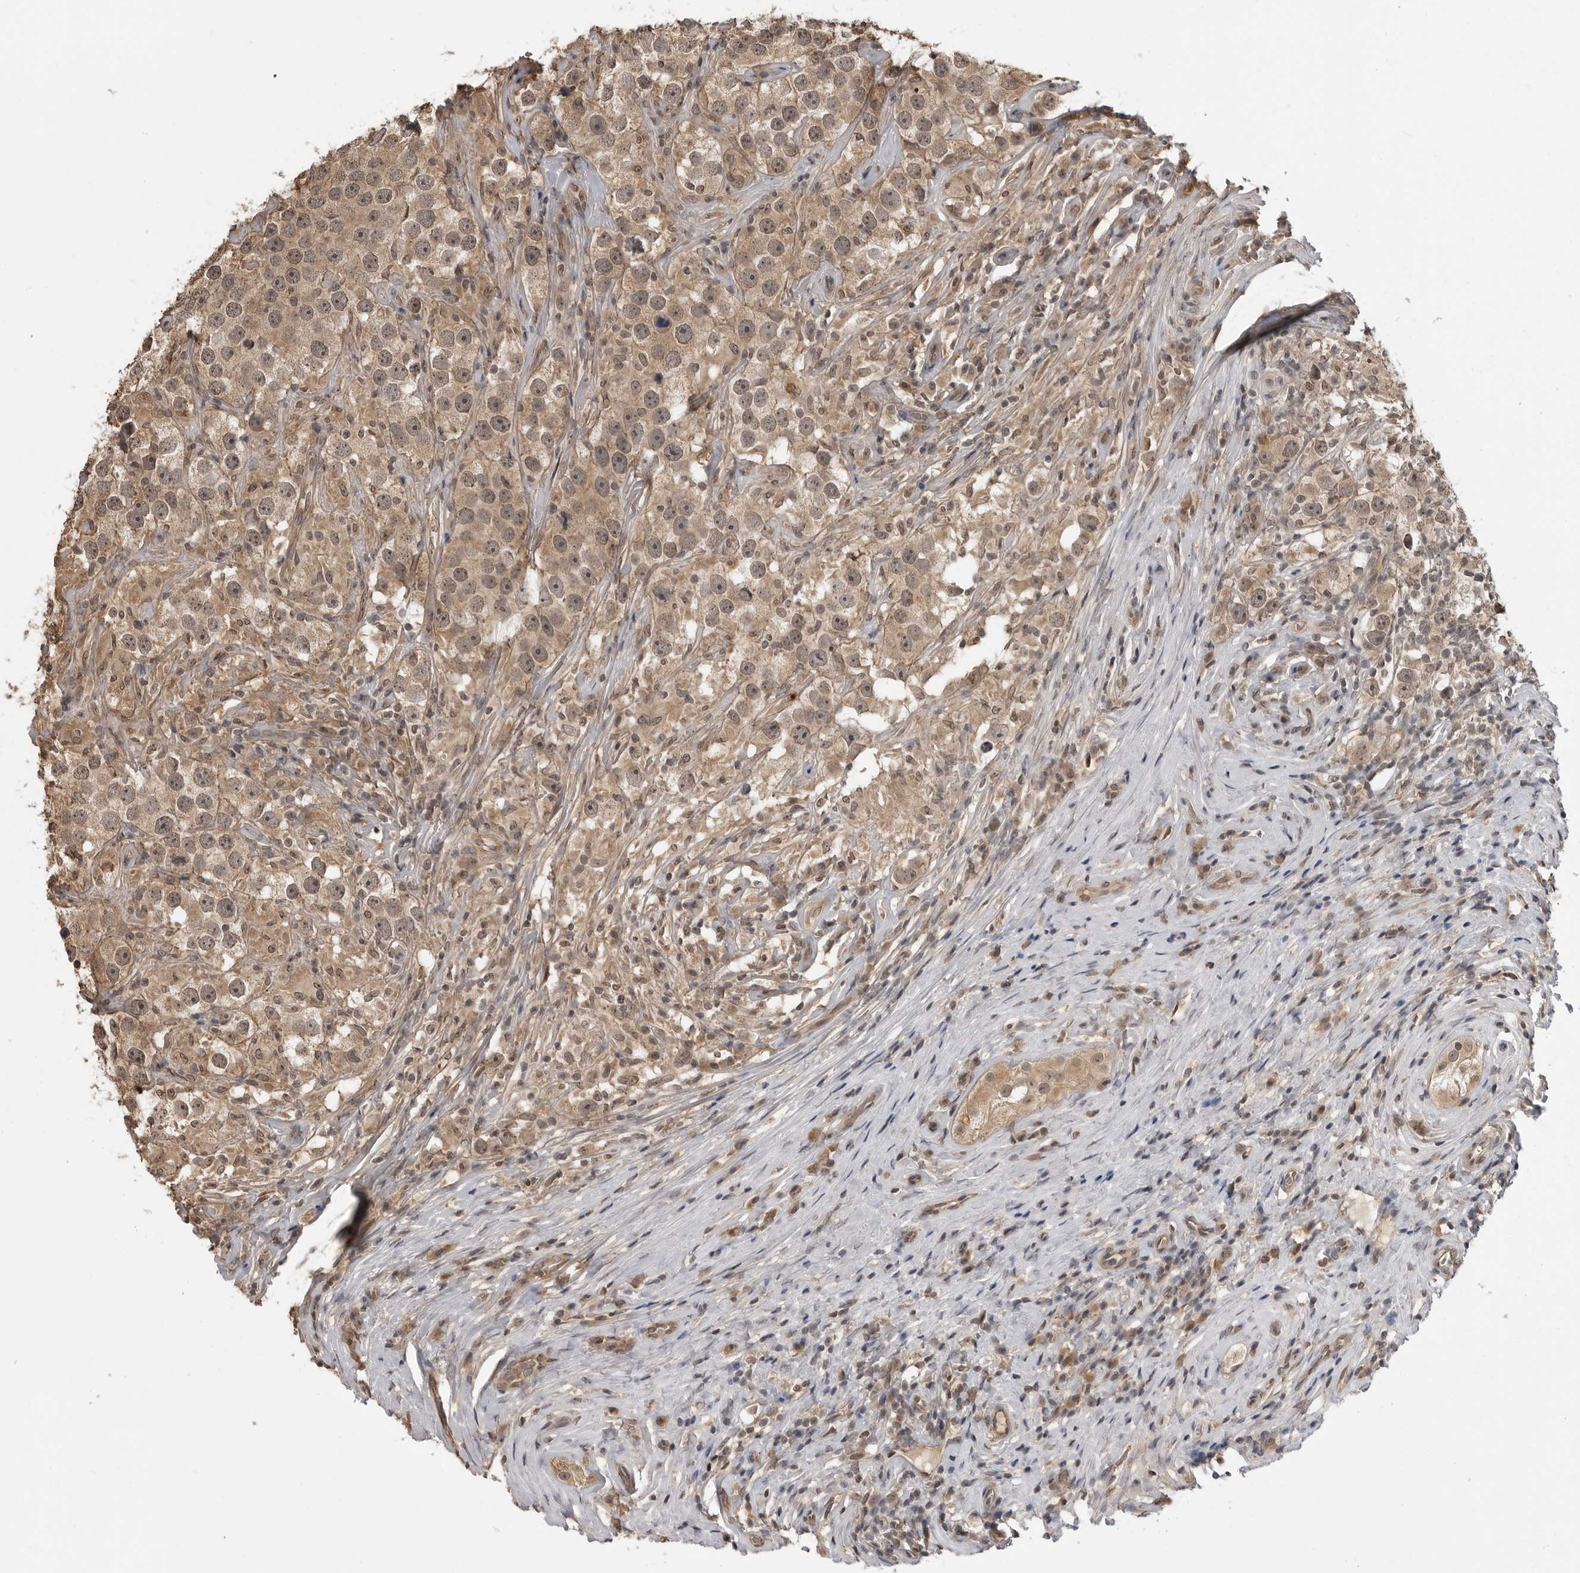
{"staining": {"intensity": "moderate", "quantity": ">75%", "location": "cytoplasmic/membranous,nuclear"}, "tissue": "testis cancer", "cell_type": "Tumor cells", "image_type": "cancer", "snomed": [{"axis": "morphology", "description": "Seminoma, NOS"}, {"axis": "topography", "description": "Testis"}], "caption": "Approximately >75% of tumor cells in testis seminoma display moderate cytoplasmic/membranous and nuclear protein positivity as visualized by brown immunohistochemical staining.", "gene": "IL24", "patient": {"sex": "male", "age": 49}}